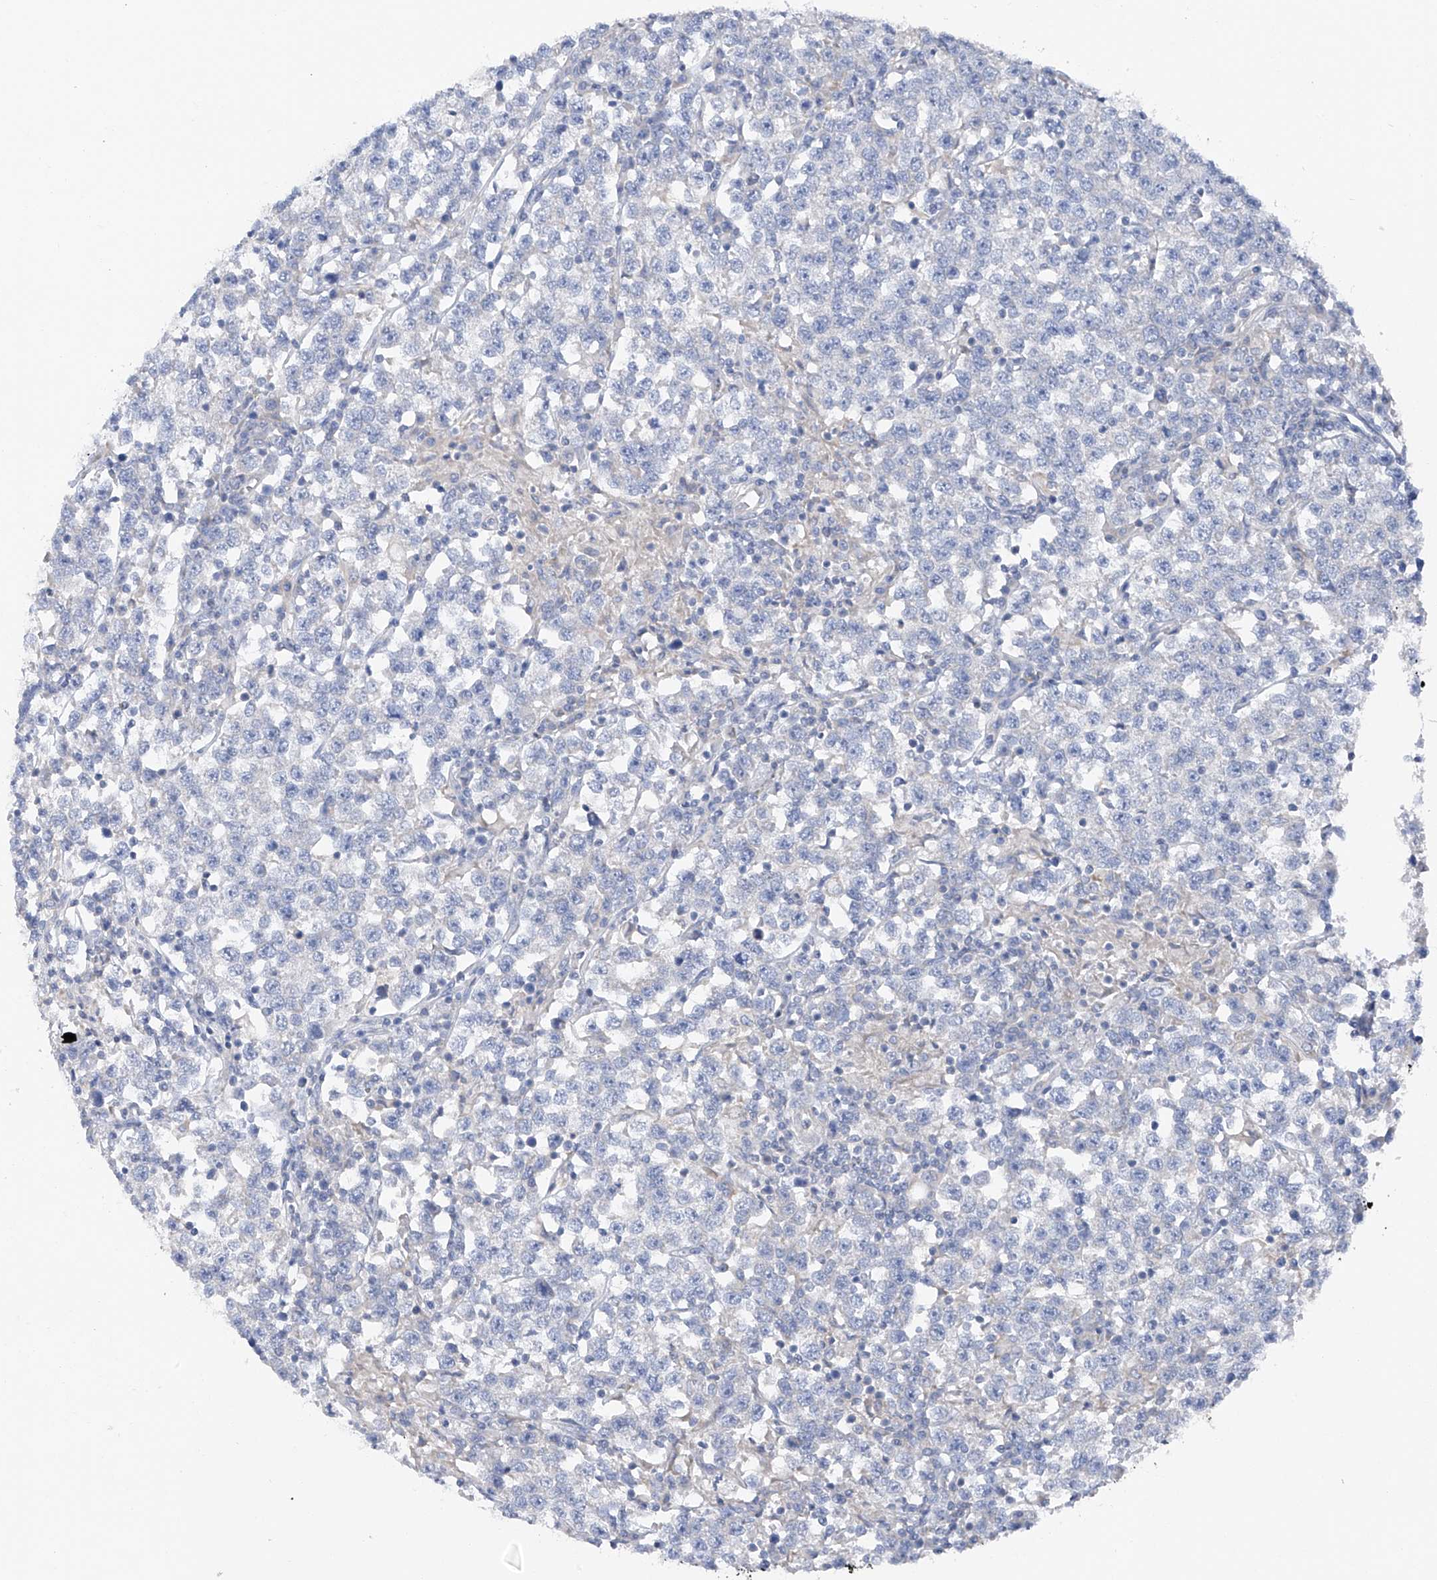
{"staining": {"intensity": "negative", "quantity": "none", "location": "none"}, "tissue": "testis cancer", "cell_type": "Tumor cells", "image_type": "cancer", "snomed": [{"axis": "morphology", "description": "Normal tissue, NOS"}, {"axis": "morphology", "description": "Seminoma, NOS"}, {"axis": "topography", "description": "Testis"}], "caption": "Human testis cancer (seminoma) stained for a protein using IHC reveals no positivity in tumor cells.", "gene": "POMGNT2", "patient": {"sex": "male", "age": 43}}